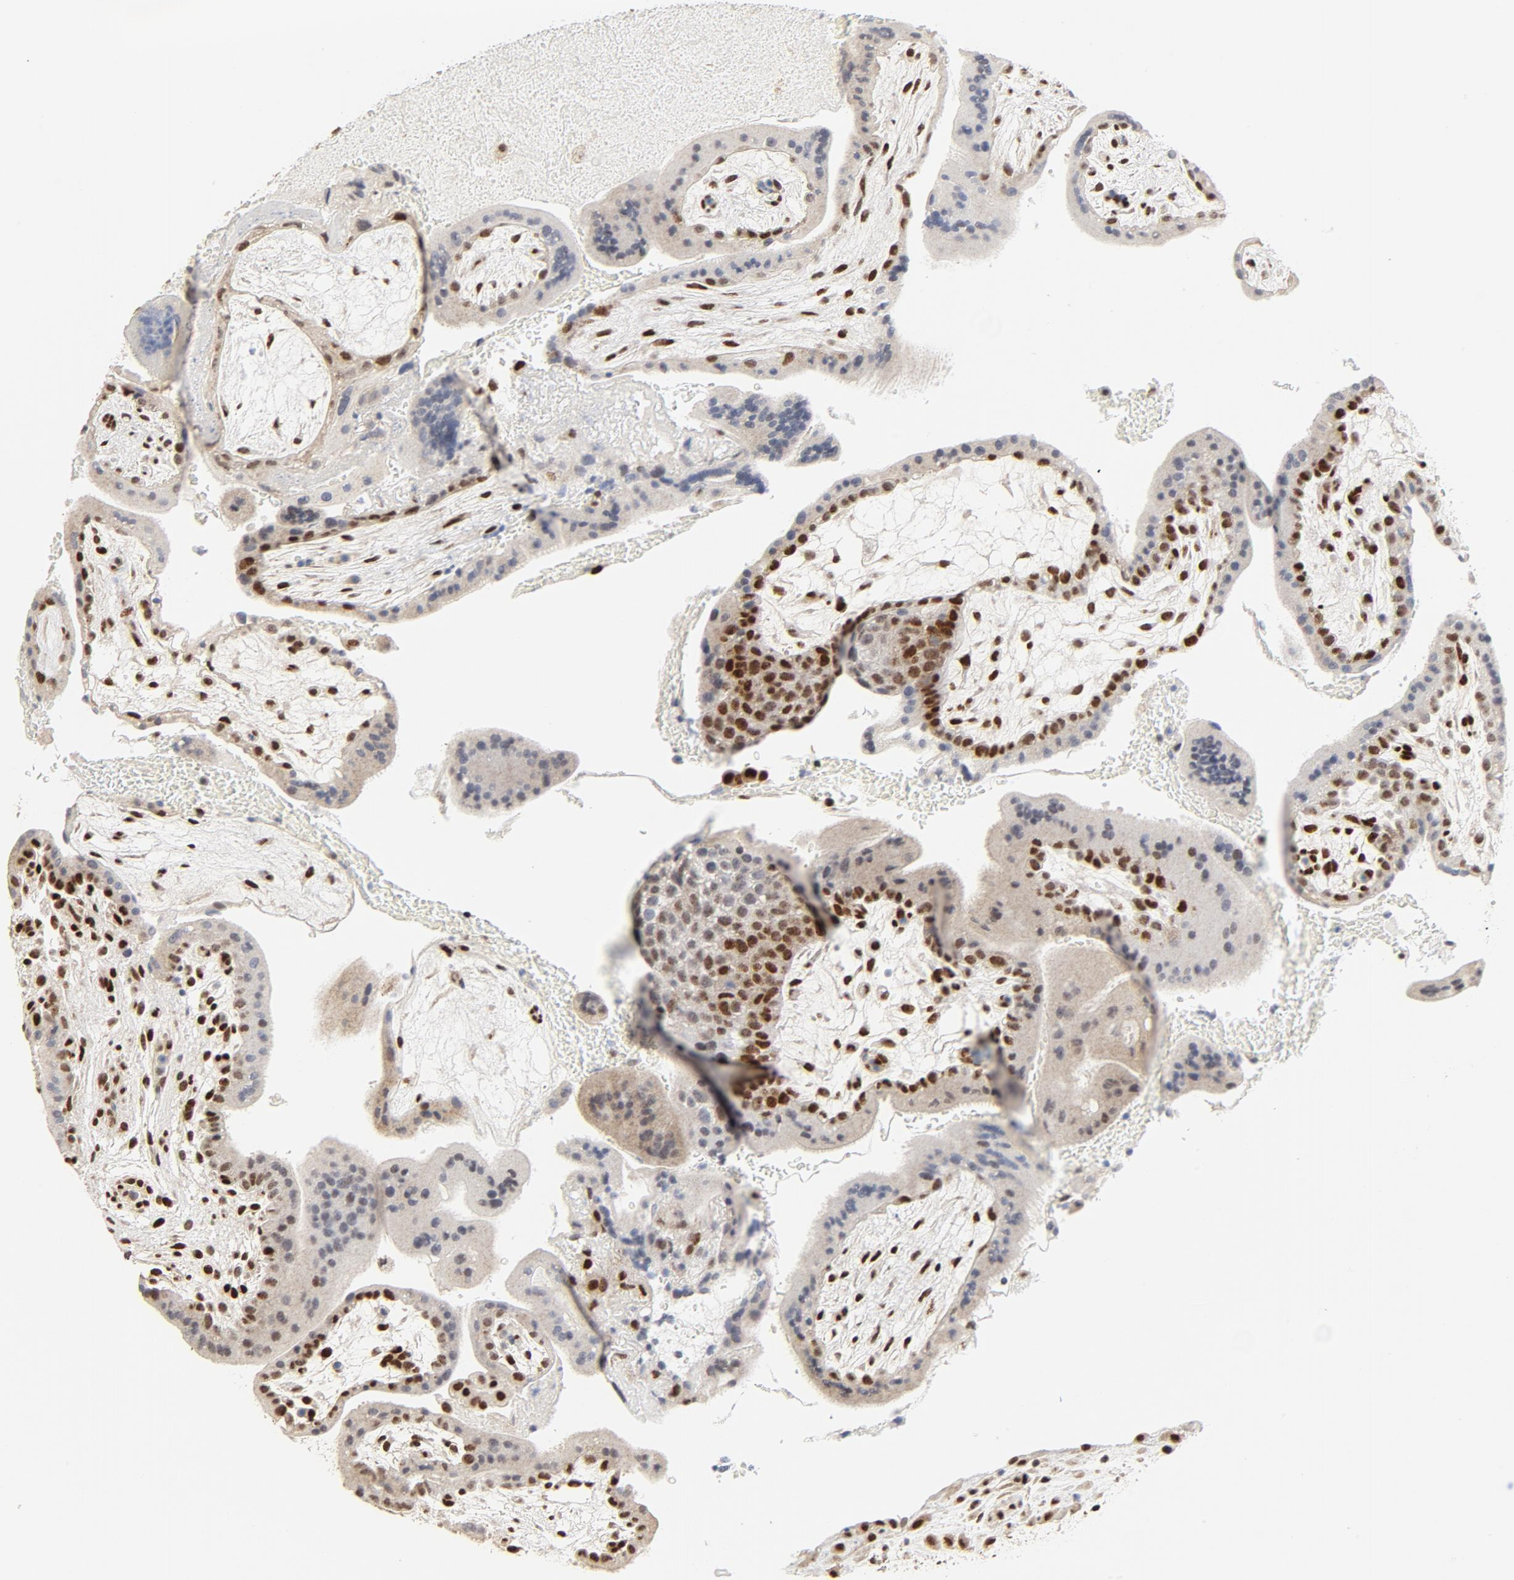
{"staining": {"intensity": "strong", "quantity": ">75%", "location": "nuclear"}, "tissue": "placenta", "cell_type": "Decidual cells", "image_type": "normal", "snomed": [{"axis": "morphology", "description": "Normal tissue, NOS"}, {"axis": "topography", "description": "Placenta"}], "caption": "Immunohistochemistry of unremarkable placenta reveals high levels of strong nuclear positivity in about >75% of decidual cells.", "gene": "GTF2I", "patient": {"sex": "female", "age": 35}}